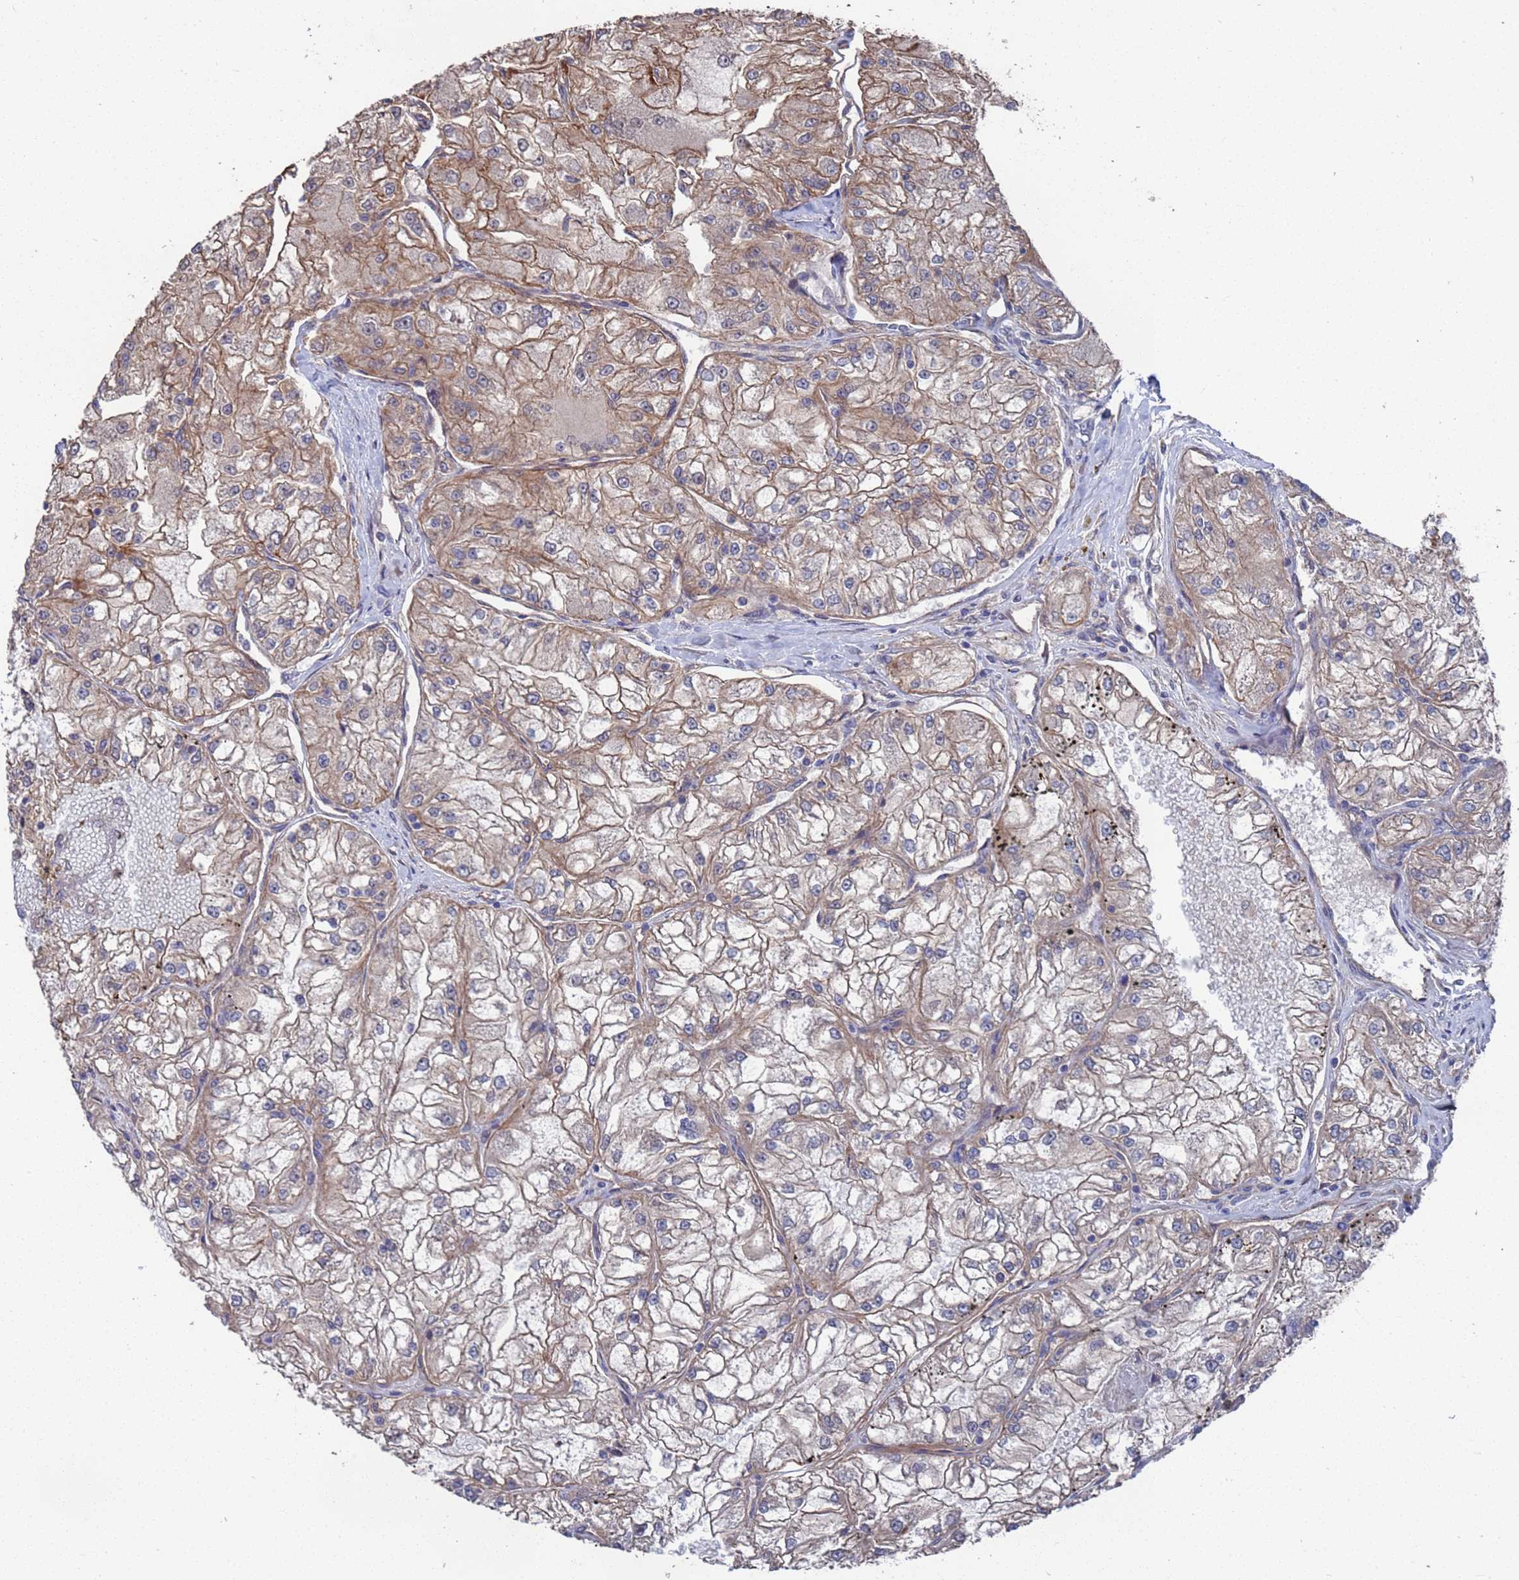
{"staining": {"intensity": "moderate", "quantity": "25%-75%", "location": "cytoplasmic/membranous"}, "tissue": "renal cancer", "cell_type": "Tumor cells", "image_type": "cancer", "snomed": [{"axis": "morphology", "description": "Adenocarcinoma, NOS"}, {"axis": "topography", "description": "Kidney"}], "caption": "The image demonstrates staining of adenocarcinoma (renal), revealing moderate cytoplasmic/membranous protein staining (brown color) within tumor cells.", "gene": "NDUFAF6", "patient": {"sex": "female", "age": 72}}